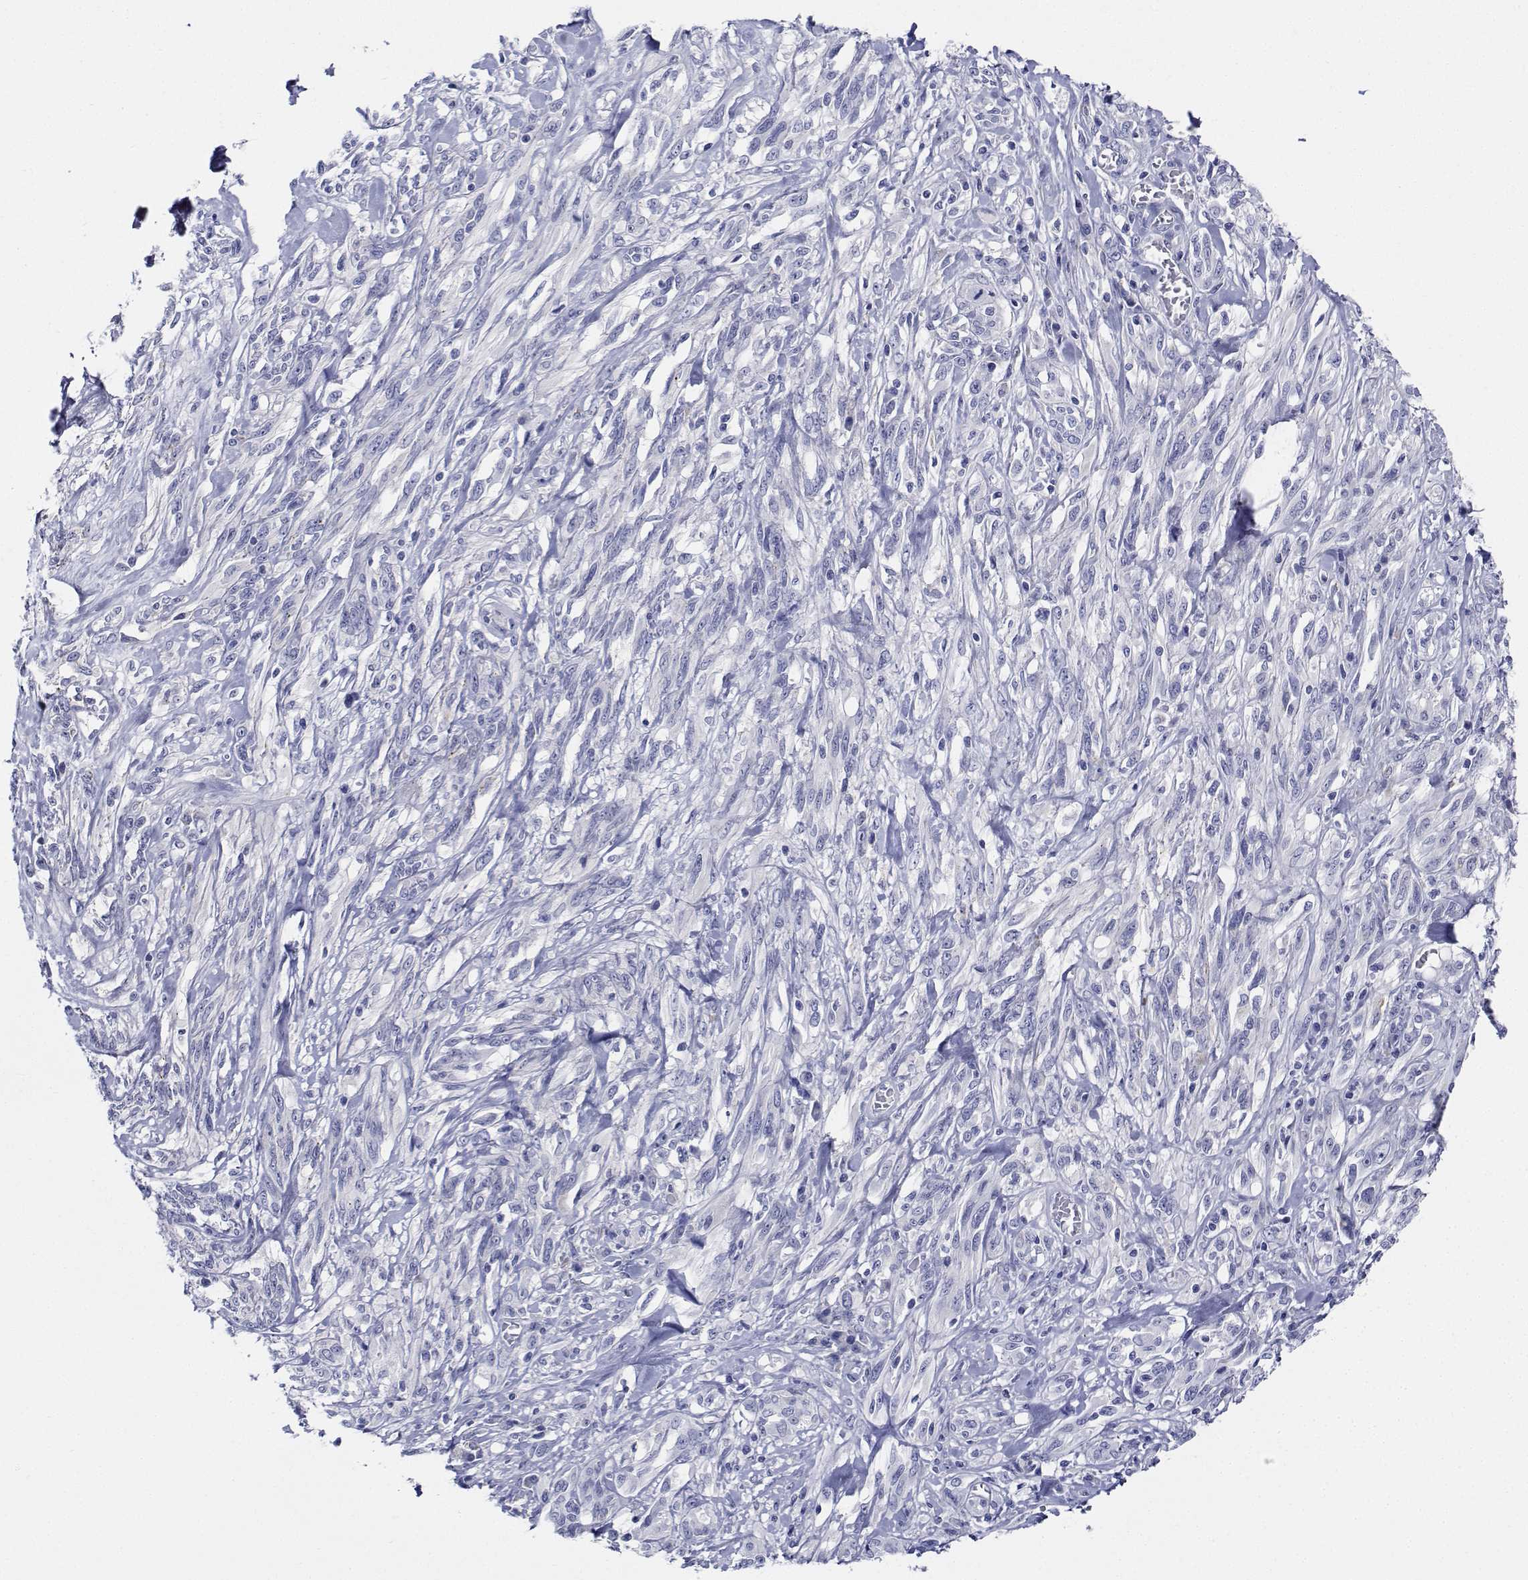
{"staining": {"intensity": "negative", "quantity": "none", "location": "none"}, "tissue": "melanoma", "cell_type": "Tumor cells", "image_type": "cancer", "snomed": [{"axis": "morphology", "description": "Malignant melanoma, NOS"}, {"axis": "topography", "description": "Skin"}], "caption": "A high-resolution image shows immunohistochemistry staining of melanoma, which exhibits no significant expression in tumor cells.", "gene": "CDHR3", "patient": {"sex": "female", "age": 91}}